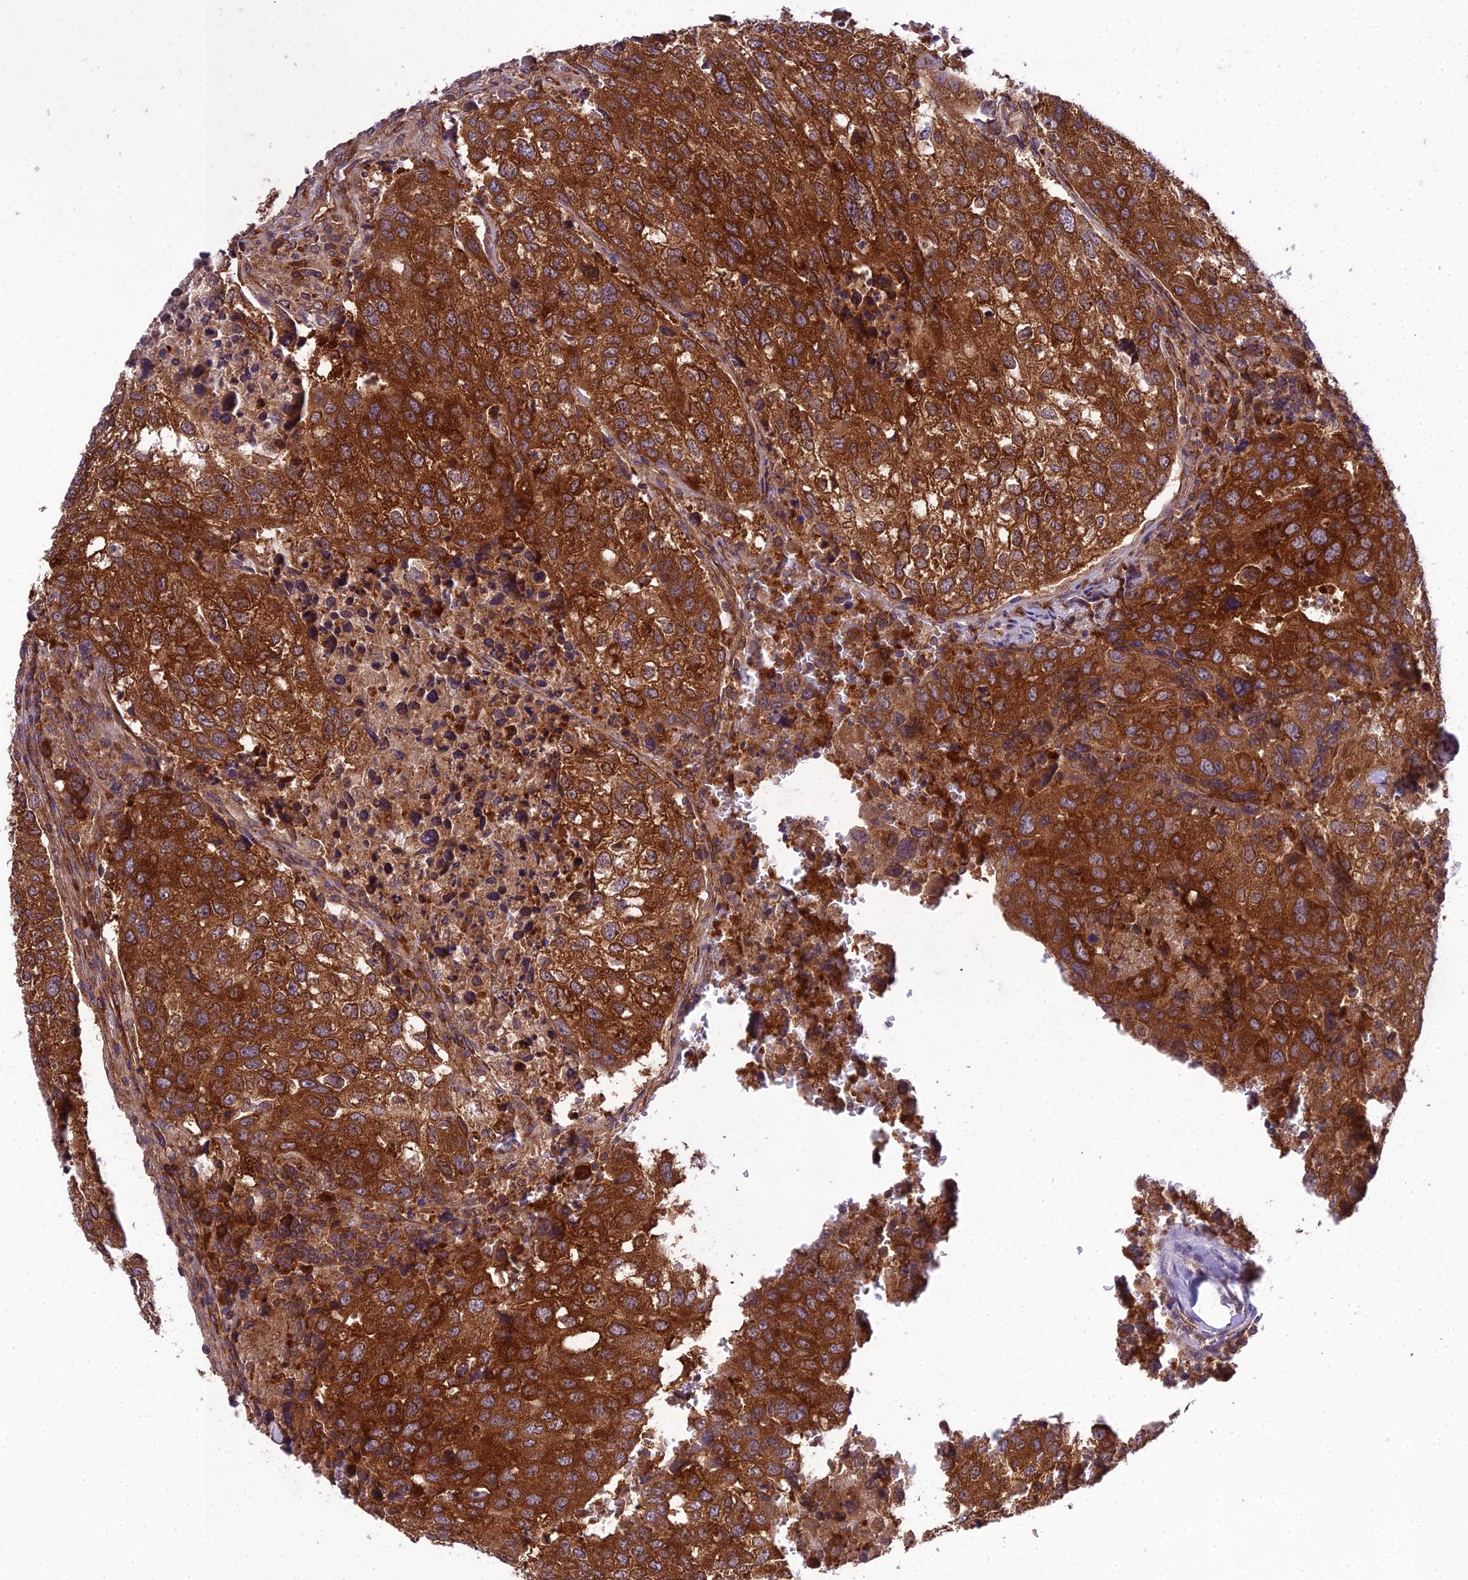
{"staining": {"intensity": "strong", "quantity": ">75%", "location": "cytoplasmic/membranous"}, "tissue": "urothelial cancer", "cell_type": "Tumor cells", "image_type": "cancer", "snomed": [{"axis": "morphology", "description": "Urothelial carcinoma, High grade"}, {"axis": "topography", "description": "Lymph node"}, {"axis": "topography", "description": "Urinary bladder"}], "caption": "About >75% of tumor cells in human urothelial cancer show strong cytoplasmic/membranous protein positivity as visualized by brown immunohistochemical staining.", "gene": "DHCR7", "patient": {"sex": "male", "age": 51}}